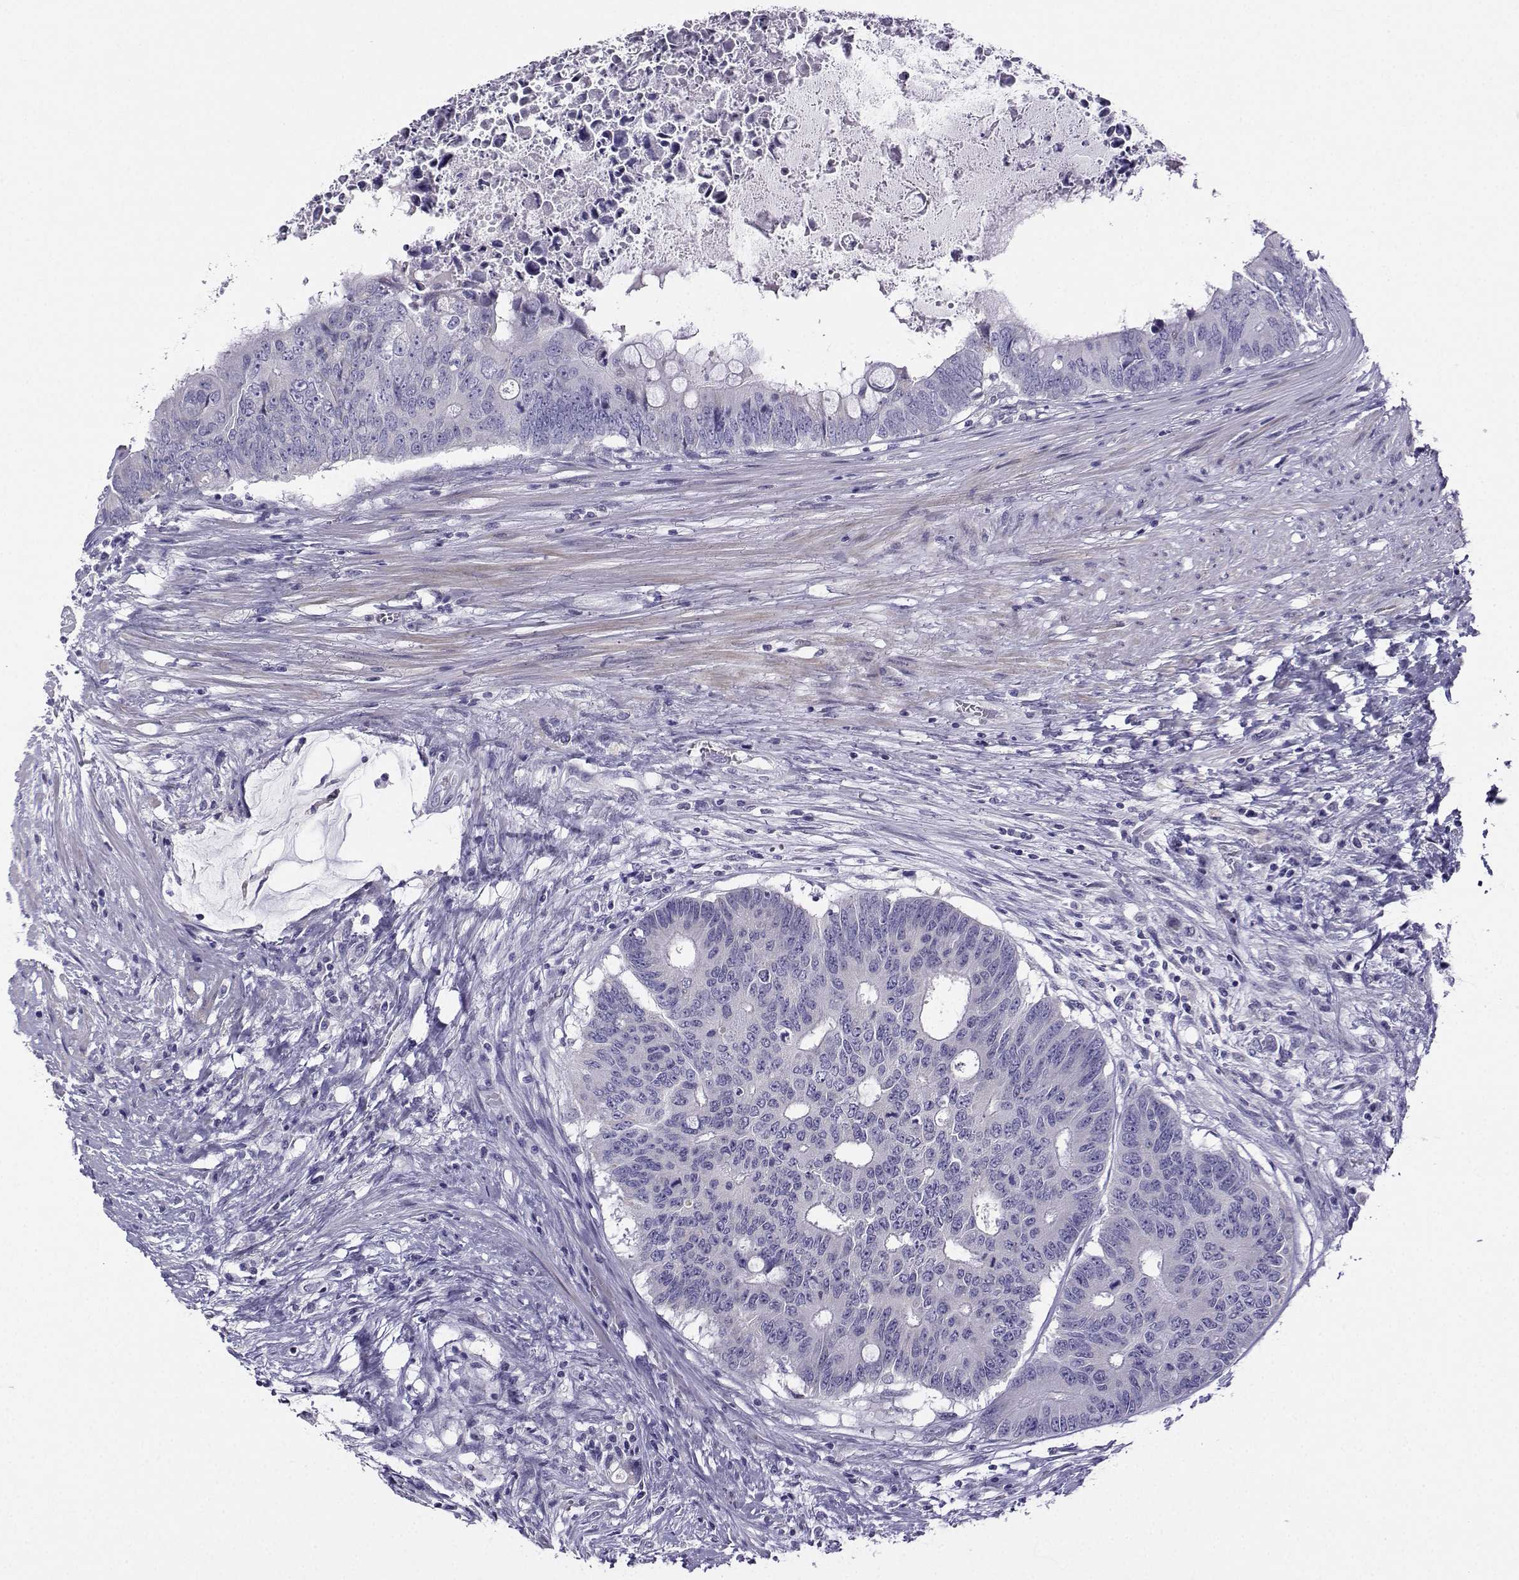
{"staining": {"intensity": "negative", "quantity": "none", "location": "none"}, "tissue": "colorectal cancer", "cell_type": "Tumor cells", "image_type": "cancer", "snomed": [{"axis": "morphology", "description": "Adenocarcinoma, NOS"}, {"axis": "topography", "description": "Rectum"}], "caption": "A micrograph of human colorectal adenocarcinoma is negative for staining in tumor cells. (Immunohistochemistry (ihc), brightfield microscopy, high magnification).", "gene": "FBXO24", "patient": {"sex": "male", "age": 59}}